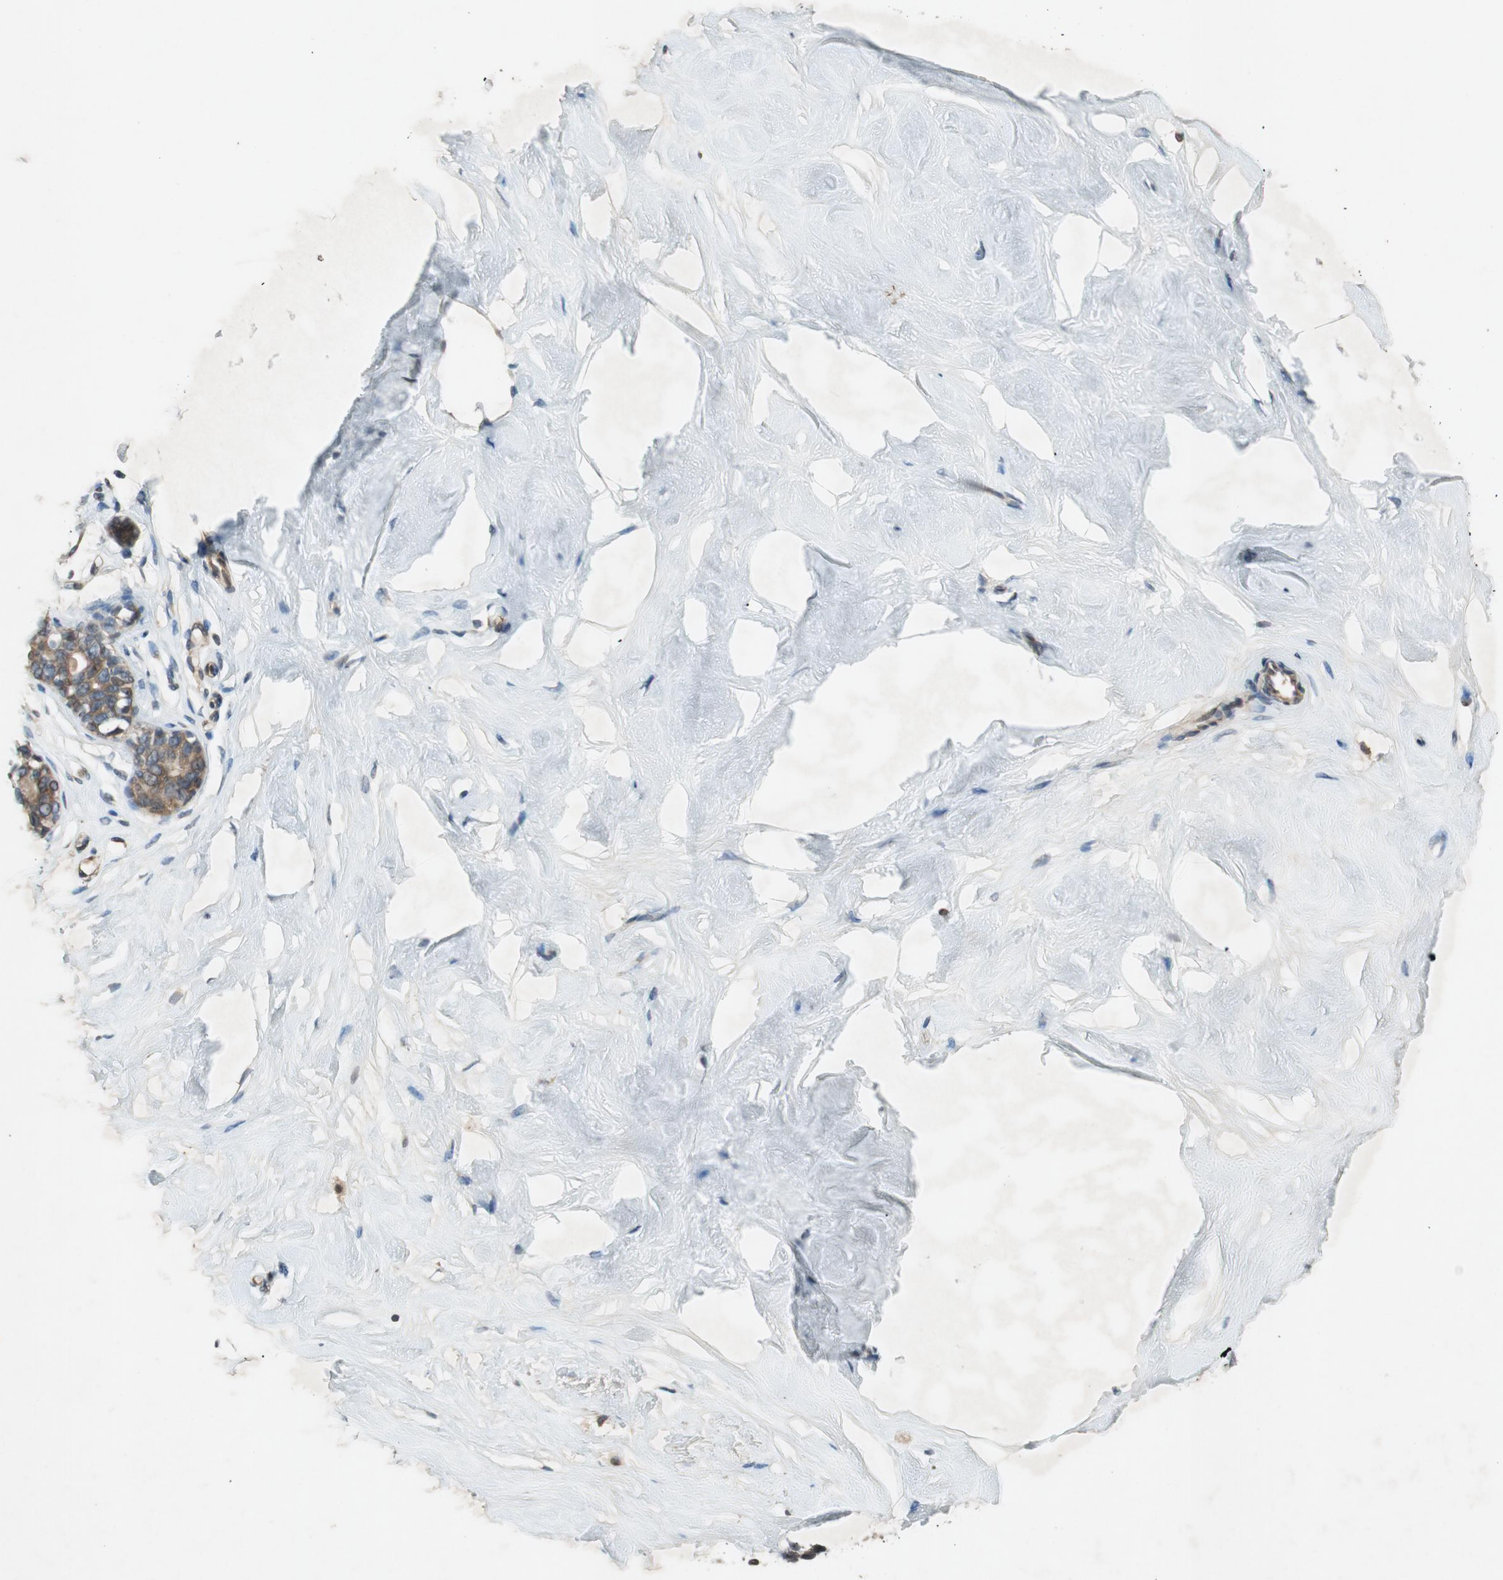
{"staining": {"intensity": "negative", "quantity": "none", "location": "none"}, "tissue": "breast", "cell_type": "Adipocytes", "image_type": "normal", "snomed": [{"axis": "morphology", "description": "Normal tissue, NOS"}, {"axis": "topography", "description": "Breast"}], "caption": "DAB (3,3'-diaminobenzidine) immunohistochemical staining of normal breast reveals no significant positivity in adipocytes.", "gene": "ATP2C1", "patient": {"sex": "female", "age": 23}}